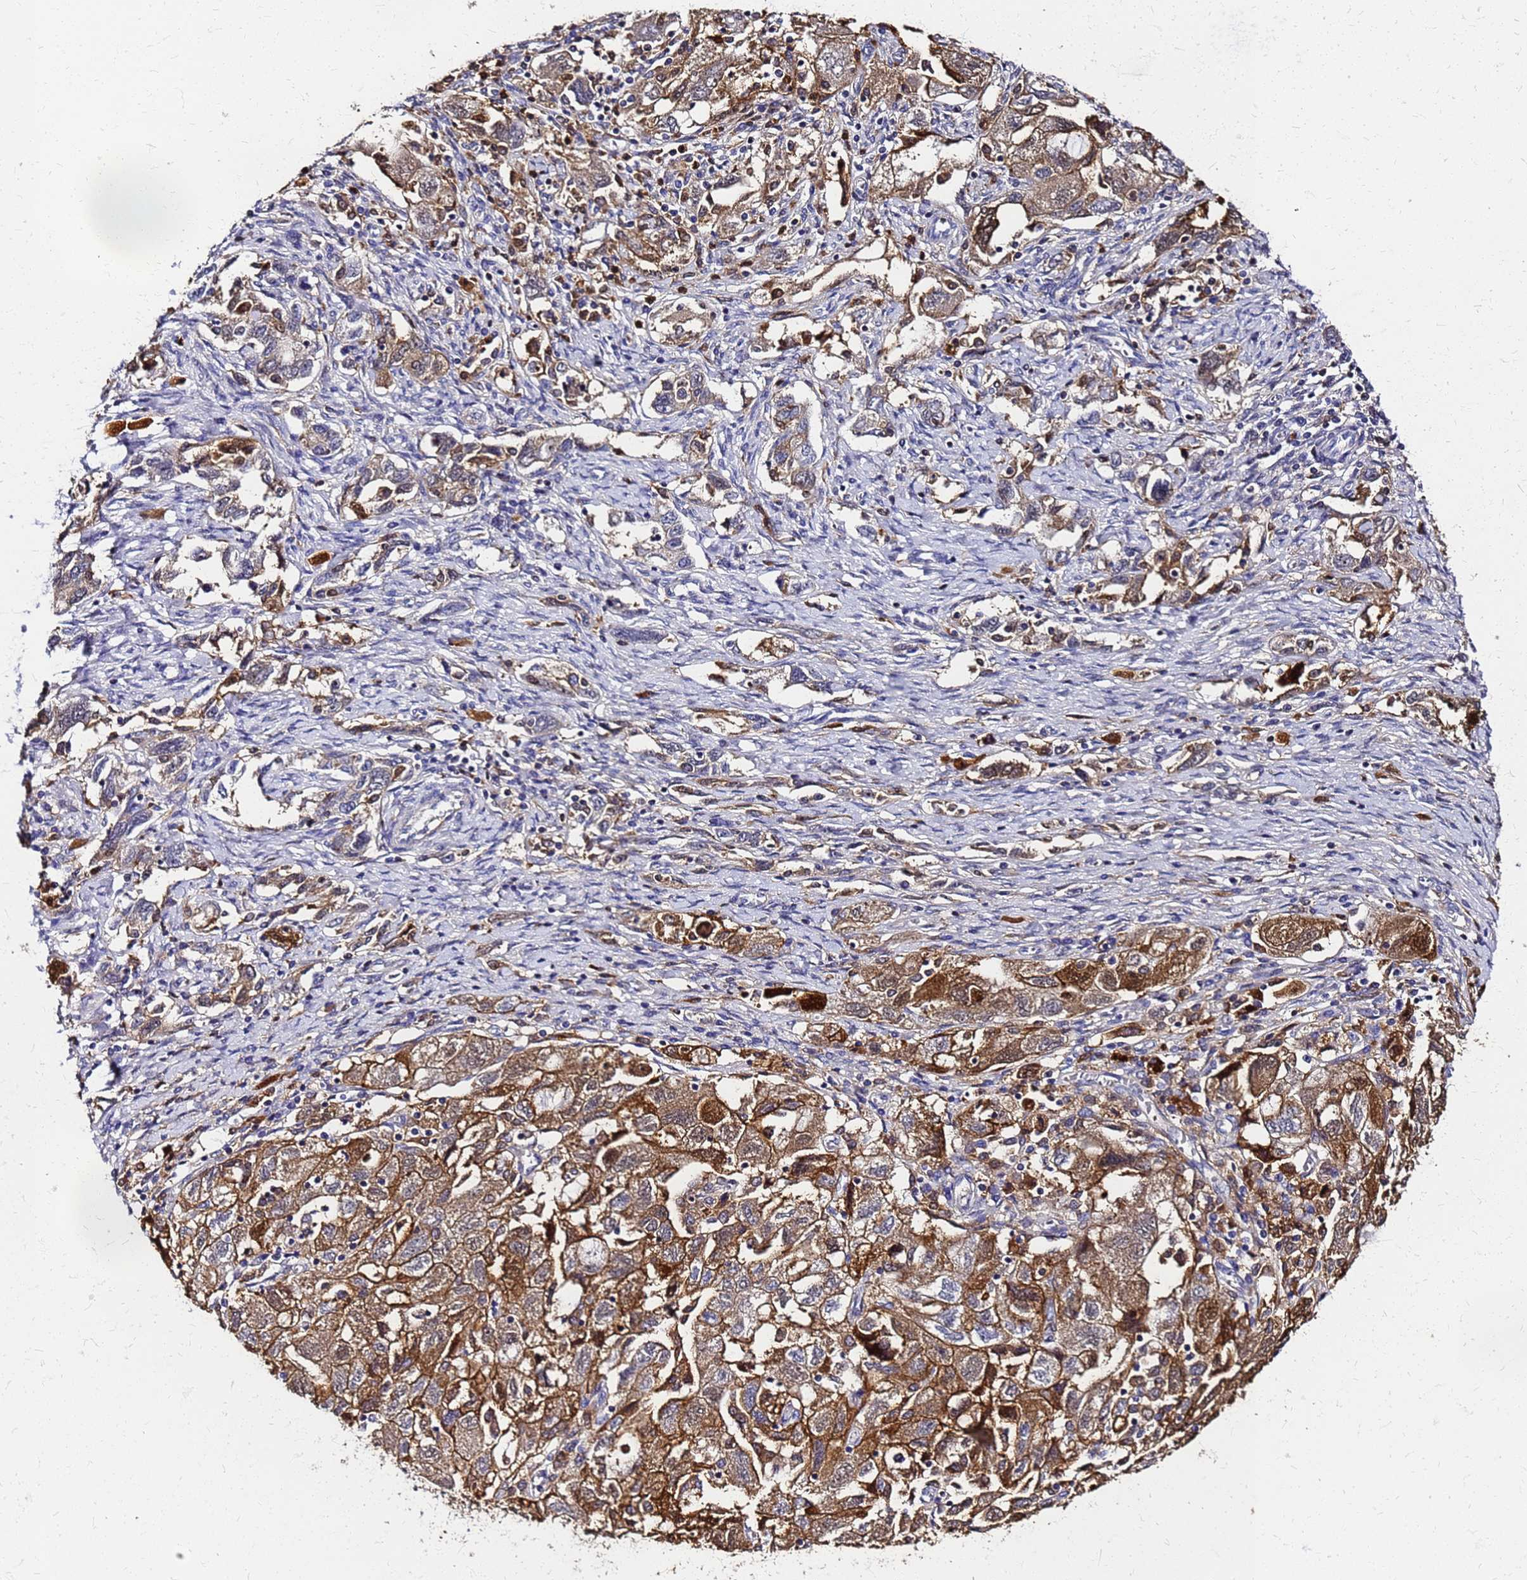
{"staining": {"intensity": "strong", "quantity": "25%-75%", "location": "cytoplasmic/membranous,nuclear"}, "tissue": "ovarian cancer", "cell_type": "Tumor cells", "image_type": "cancer", "snomed": [{"axis": "morphology", "description": "Carcinoma, NOS"}, {"axis": "morphology", "description": "Cystadenocarcinoma, serous, NOS"}, {"axis": "topography", "description": "Ovary"}], "caption": "Immunohistochemical staining of ovarian cancer (carcinoma) shows strong cytoplasmic/membranous and nuclear protein expression in approximately 25%-75% of tumor cells. (DAB IHC with brightfield microscopy, high magnification).", "gene": "S100A11", "patient": {"sex": "female", "age": 69}}